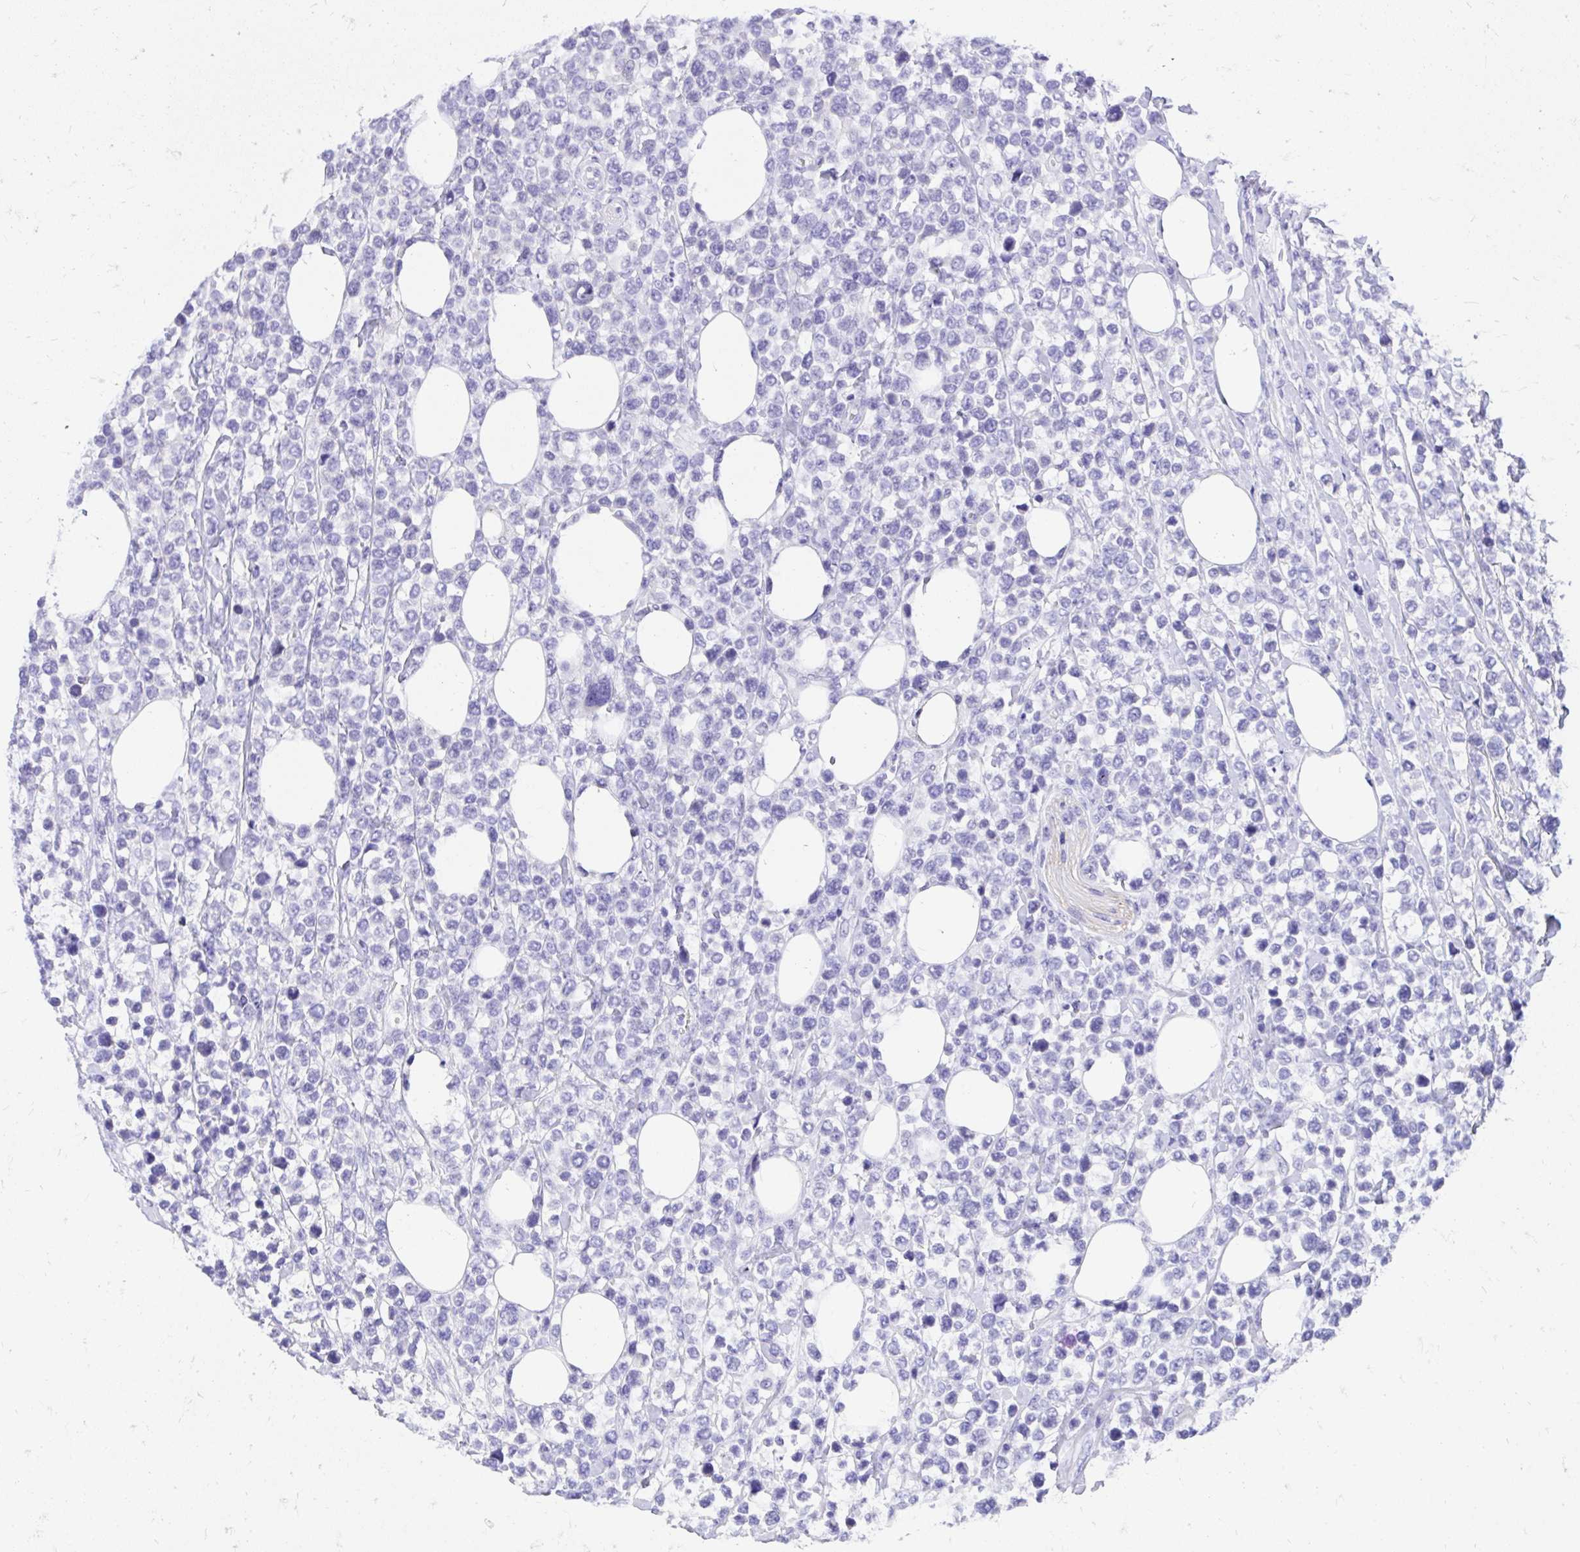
{"staining": {"intensity": "negative", "quantity": "none", "location": "none"}, "tissue": "lymphoma", "cell_type": "Tumor cells", "image_type": "cancer", "snomed": [{"axis": "morphology", "description": "Malignant lymphoma, non-Hodgkin's type, High grade"}, {"axis": "topography", "description": "Soft tissue"}], "caption": "This is an IHC histopathology image of lymphoma. There is no expression in tumor cells.", "gene": "MON1A", "patient": {"sex": "female", "age": 56}}